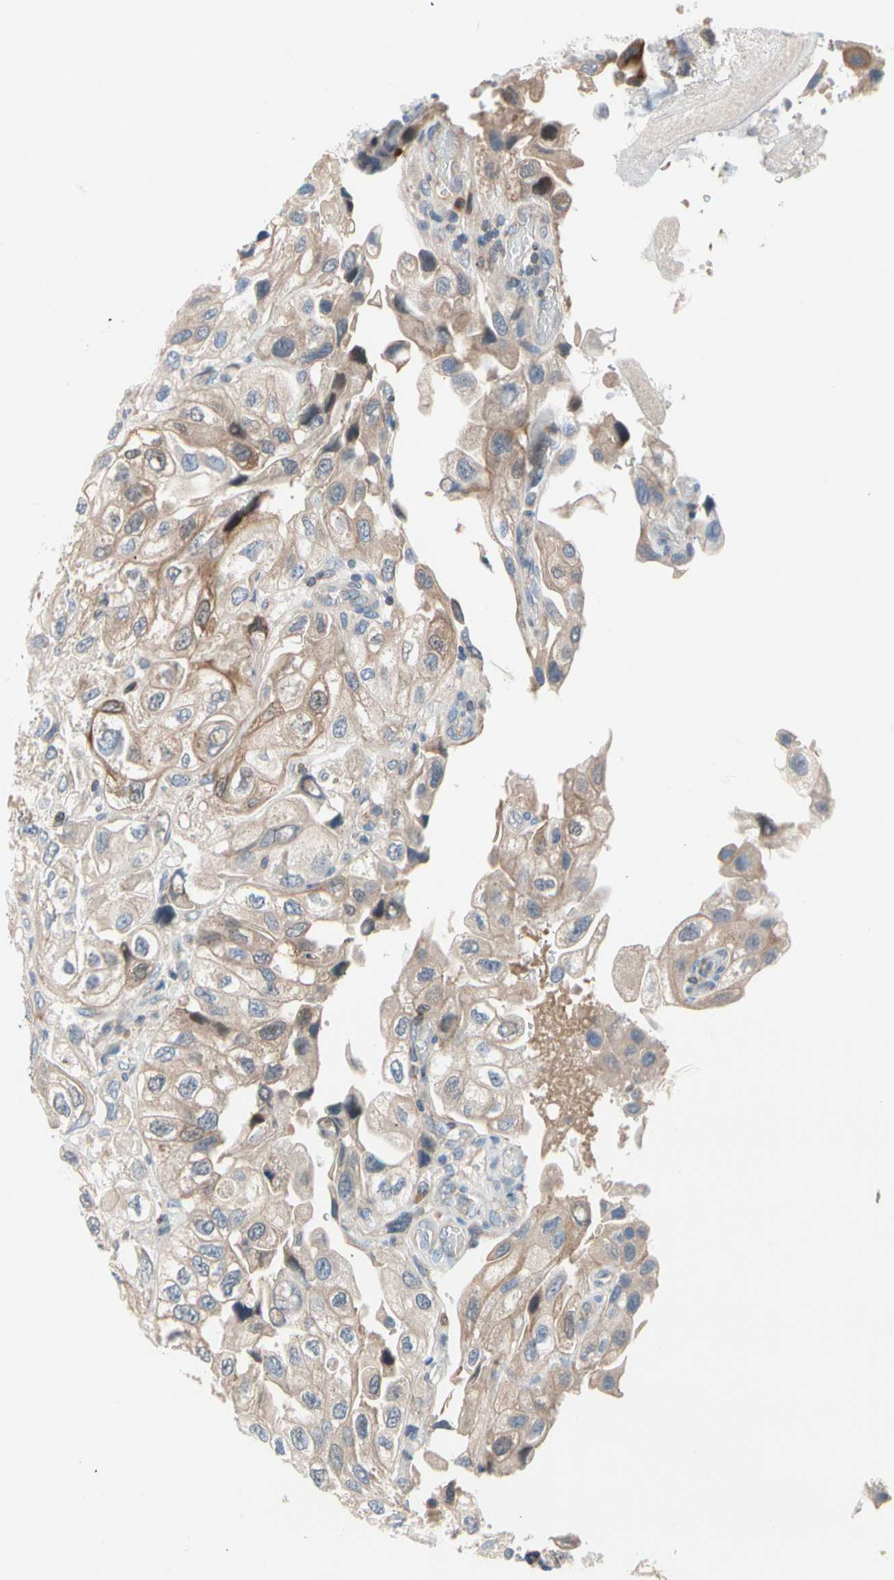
{"staining": {"intensity": "weak", "quantity": ">75%", "location": "cytoplasmic/membranous"}, "tissue": "urothelial cancer", "cell_type": "Tumor cells", "image_type": "cancer", "snomed": [{"axis": "morphology", "description": "Urothelial carcinoma, High grade"}, {"axis": "topography", "description": "Urinary bladder"}], "caption": "This micrograph exhibits IHC staining of urothelial carcinoma (high-grade), with low weak cytoplasmic/membranous expression in approximately >75% of tumor cells.", "gene": "MAP3K3", "patient": {"sex": "female", "age": 64}}